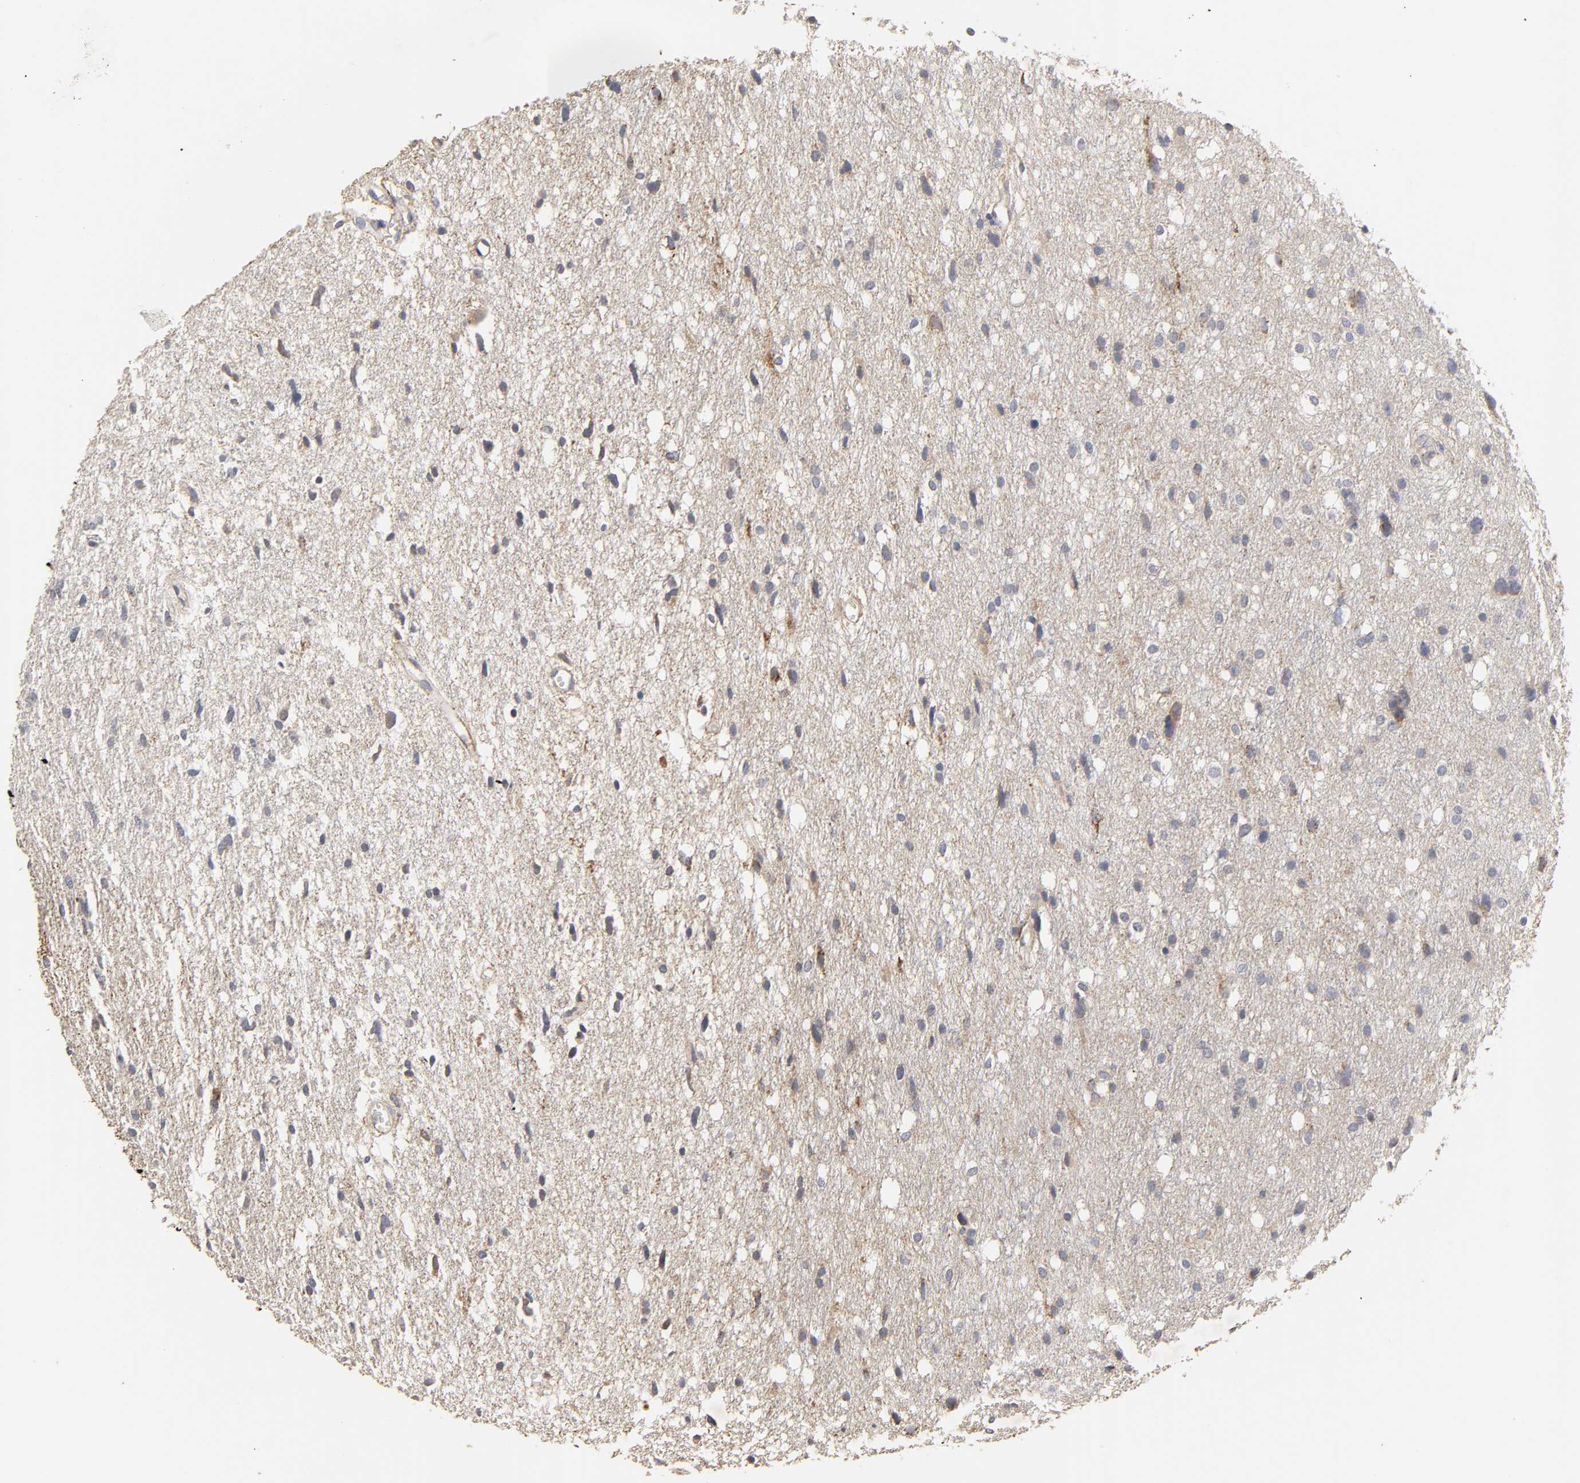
{"staining": {"intensity": "moderate", "quantity": "<25%", "location": "cytoplasmic/membranous"}, "tissue": "glioma", "cell_type": "Tumor cells", "image_type": "cancer", "snomed": [{"axis": "morphology", "description": "Glioma, malignant, High grade"}, {"axis": "topography", "description": "Brain"}], "caption": "High-magnification brightfield microscopy of glioma stained with DAB (brown) and counterstained with hematoxylin (blue). tumor cells exhibit moderate cytoplasmic/membranous expression is present in about<25% of cells.", "gene": "CYCS", "patient": {"sex": "female", "age": 59}}